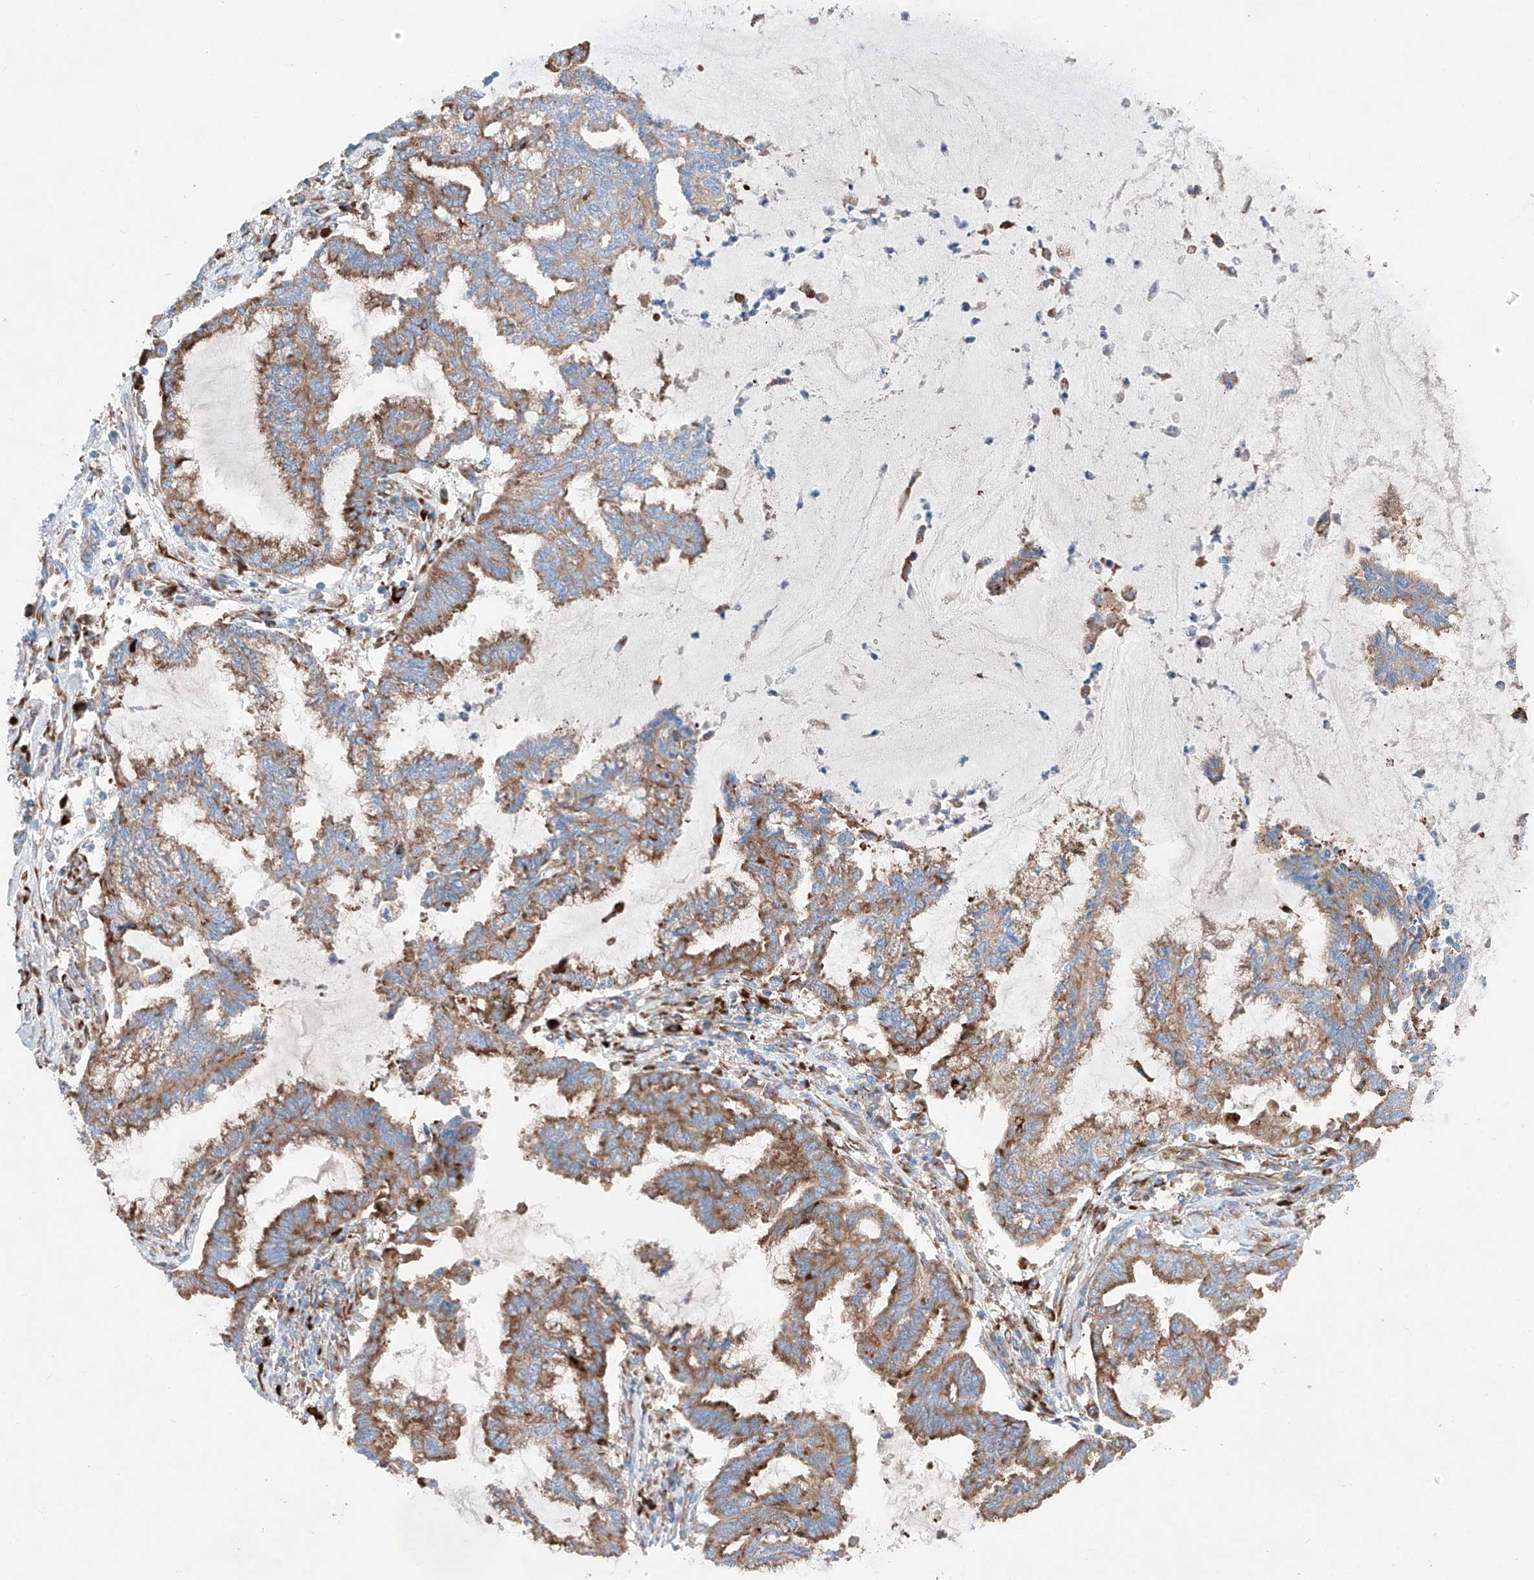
{"staining": {"intensity": "moderate", "quantity": ">75%", "location": "cytoplasmic/membranous"}, "tissue": "endometrial cancer", "cell_type": "Tumor cells", "image_type": "cancer", "snomed": [{"axis": "morphology", "description": "Adenocarcinoma, NOS"}, {"axis": "topography", "description": "Endometrium"}], "caption": "Immunohistochemical staining of human endometrial cancer (adenocarcinoma) demonstrates moderate cytoplasmic/membranous protein positivity in approximately >75% of tumor cells. (Stains: DAB in brown, nuclei in blue, Microscopy: brightfield microscopy at high magnification).", "gene": "CRELD1", "patient": {"sex": "female", "age": 86}}